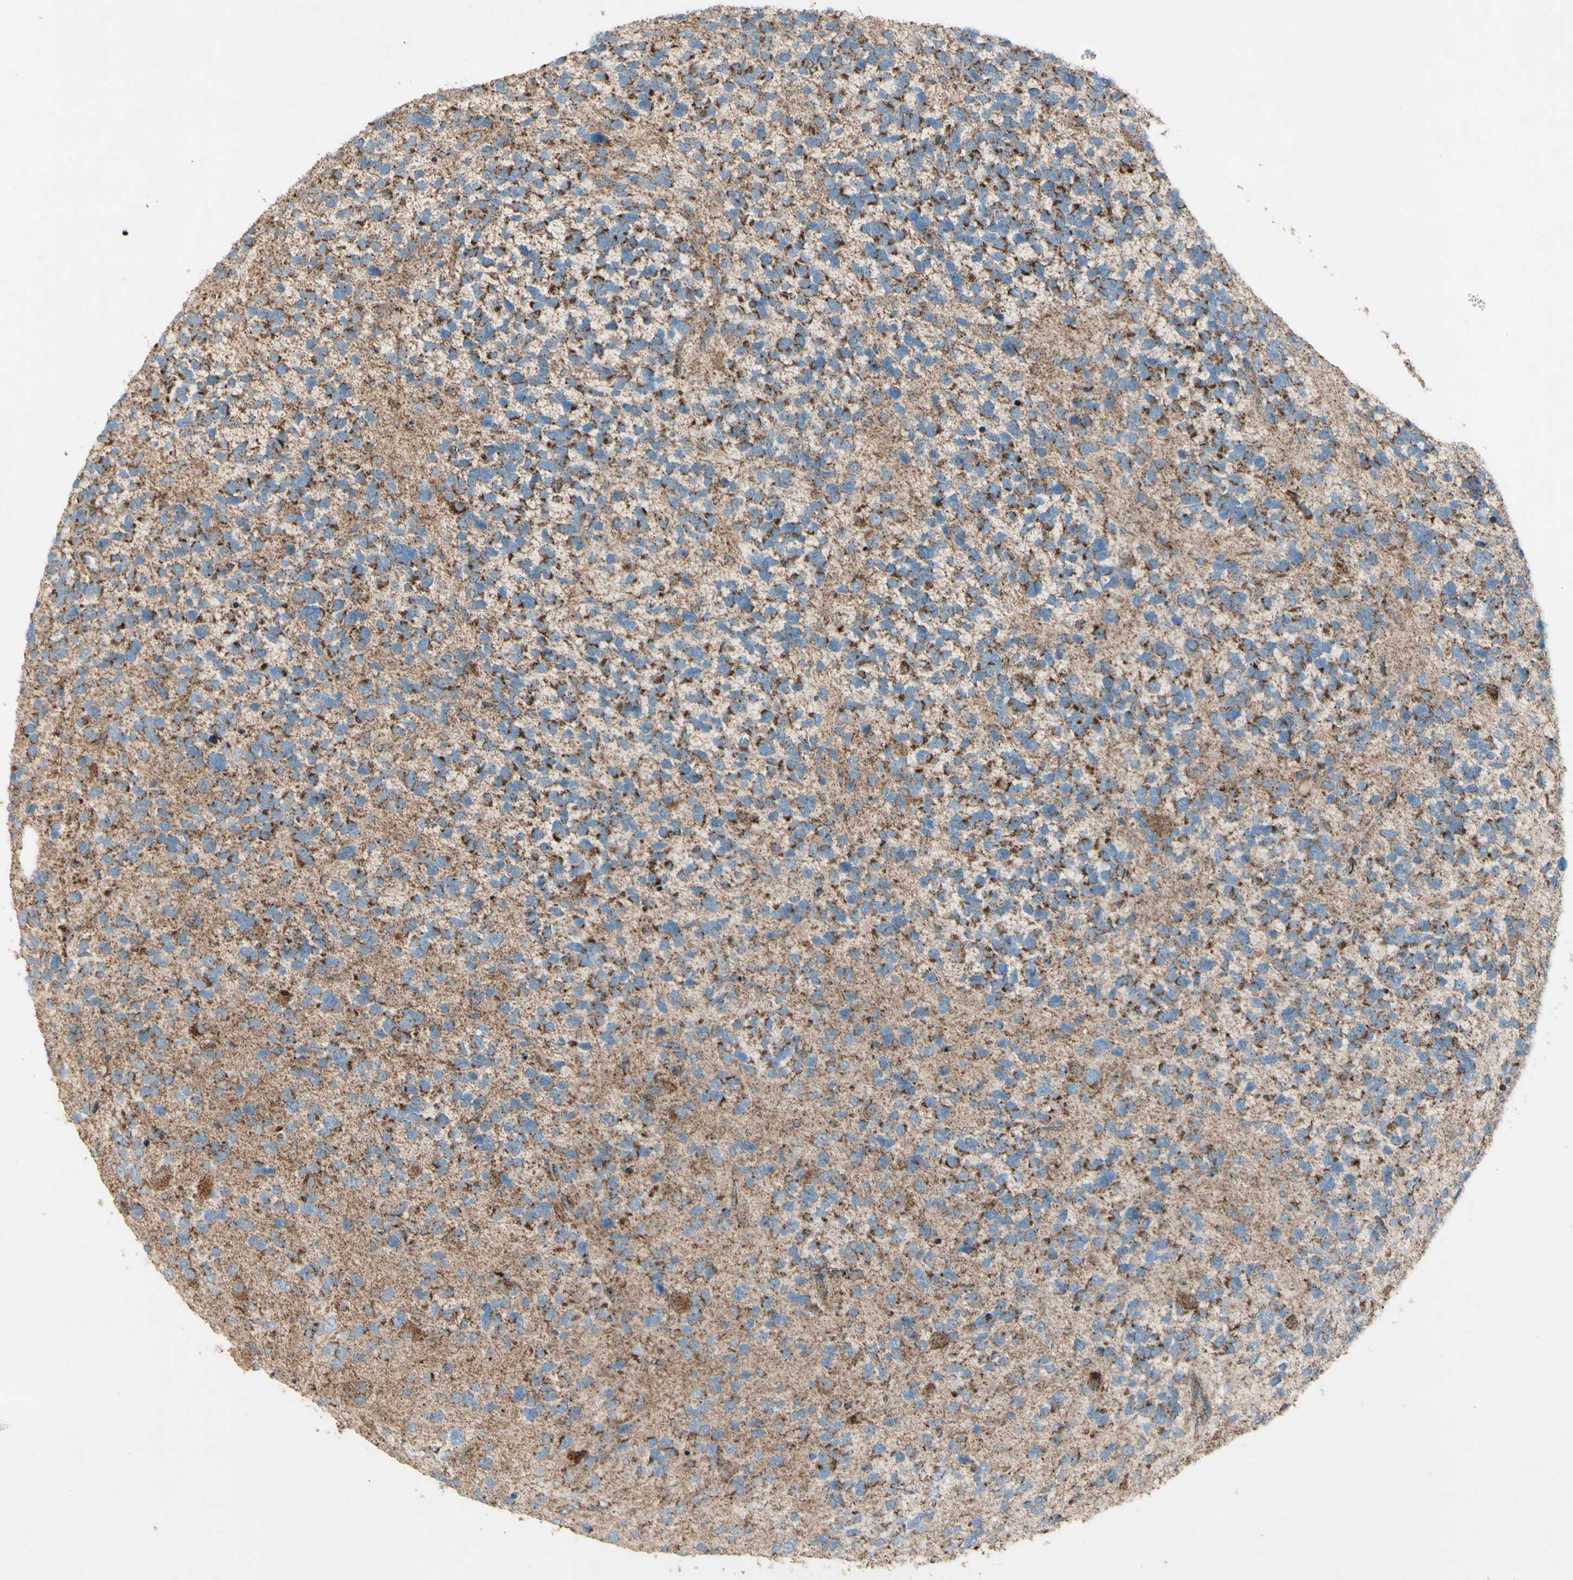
{"staining": {"intensity": "strong", "quantity": ">75%", "location": "cytoplasmic/membranous"}, "tissue": "glioma", "cell_type": "Tumor cells", "image_type": "cancer", "snomed": [{"axis": "morphology", "description": "Glioma, malignant, High grade"}, {"axis": "topography", "description": "Brain"}], "caption": "A micrograph of malignant glioma (high-grade) stained for a protein demonstrates strong cytoplasmic/membranous brown staining in tumor cells.", "gene": "RHOT1", "patient": {"sex": "female", "age": 58}}